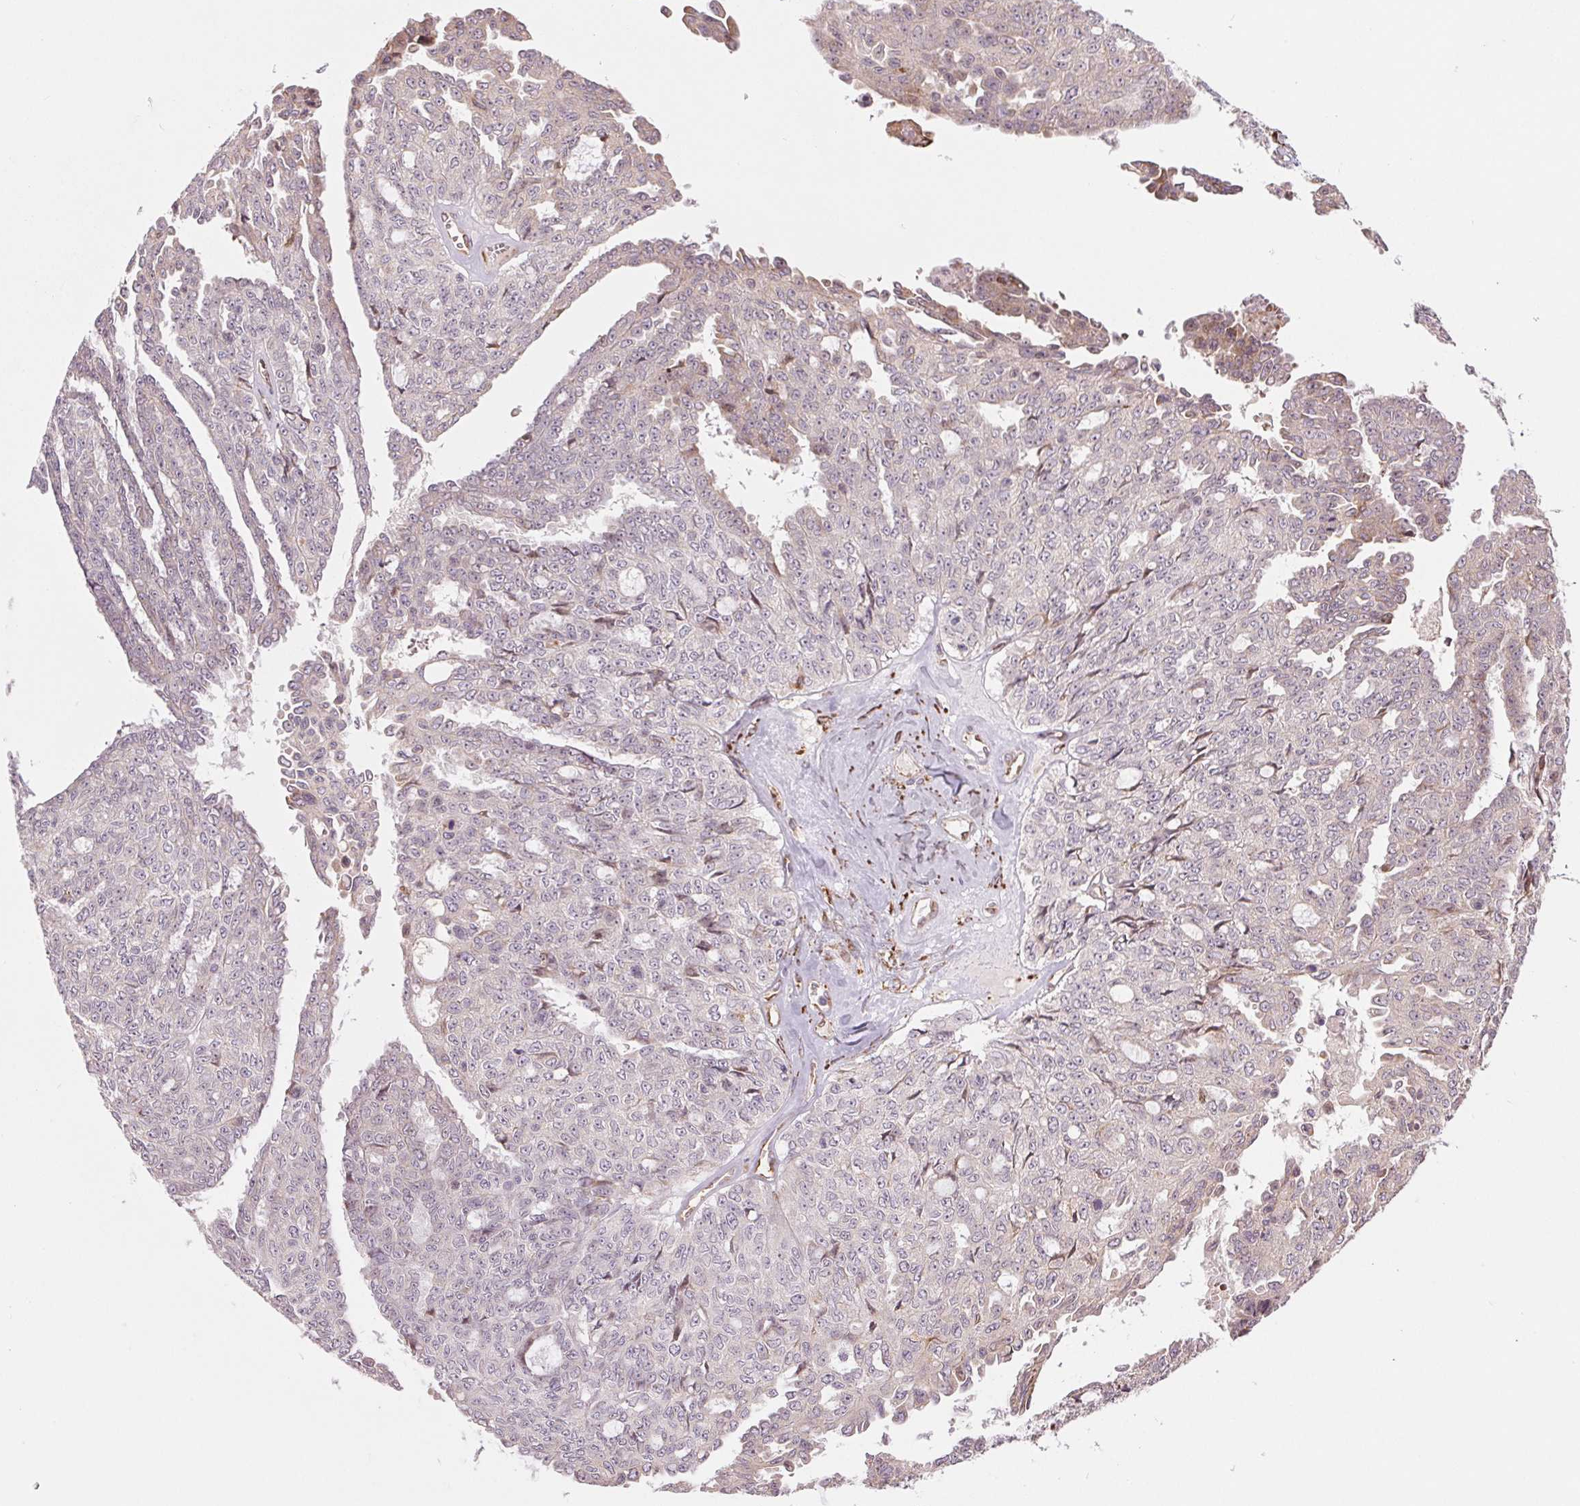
{"staining": {"intensity": "negative", "quantity": "none", "location": "none"}, "tissue": "ovarian cancer", "cell_type": "Tumor cells", "image_type": "cancer", "snomed": [{"axis": "morphology", "description": "Cystadenocarcinoma, serous, NOS"}, {"axis": "topography", "description": "Ovary"}], "caption": "Immunohistochemical staining of ovarian serous cystadenocarcinoma reveals no significant positivity in tumor cells. Brightfield microscopy of immunohistochemistry (IHC) stained with DAB (3,3'-diaminobenzidine) (brown) and hematoxylin (blue), captured at high magnification.", "gene": "METTL17", "patient": {"sex": "female", "age": 71}}